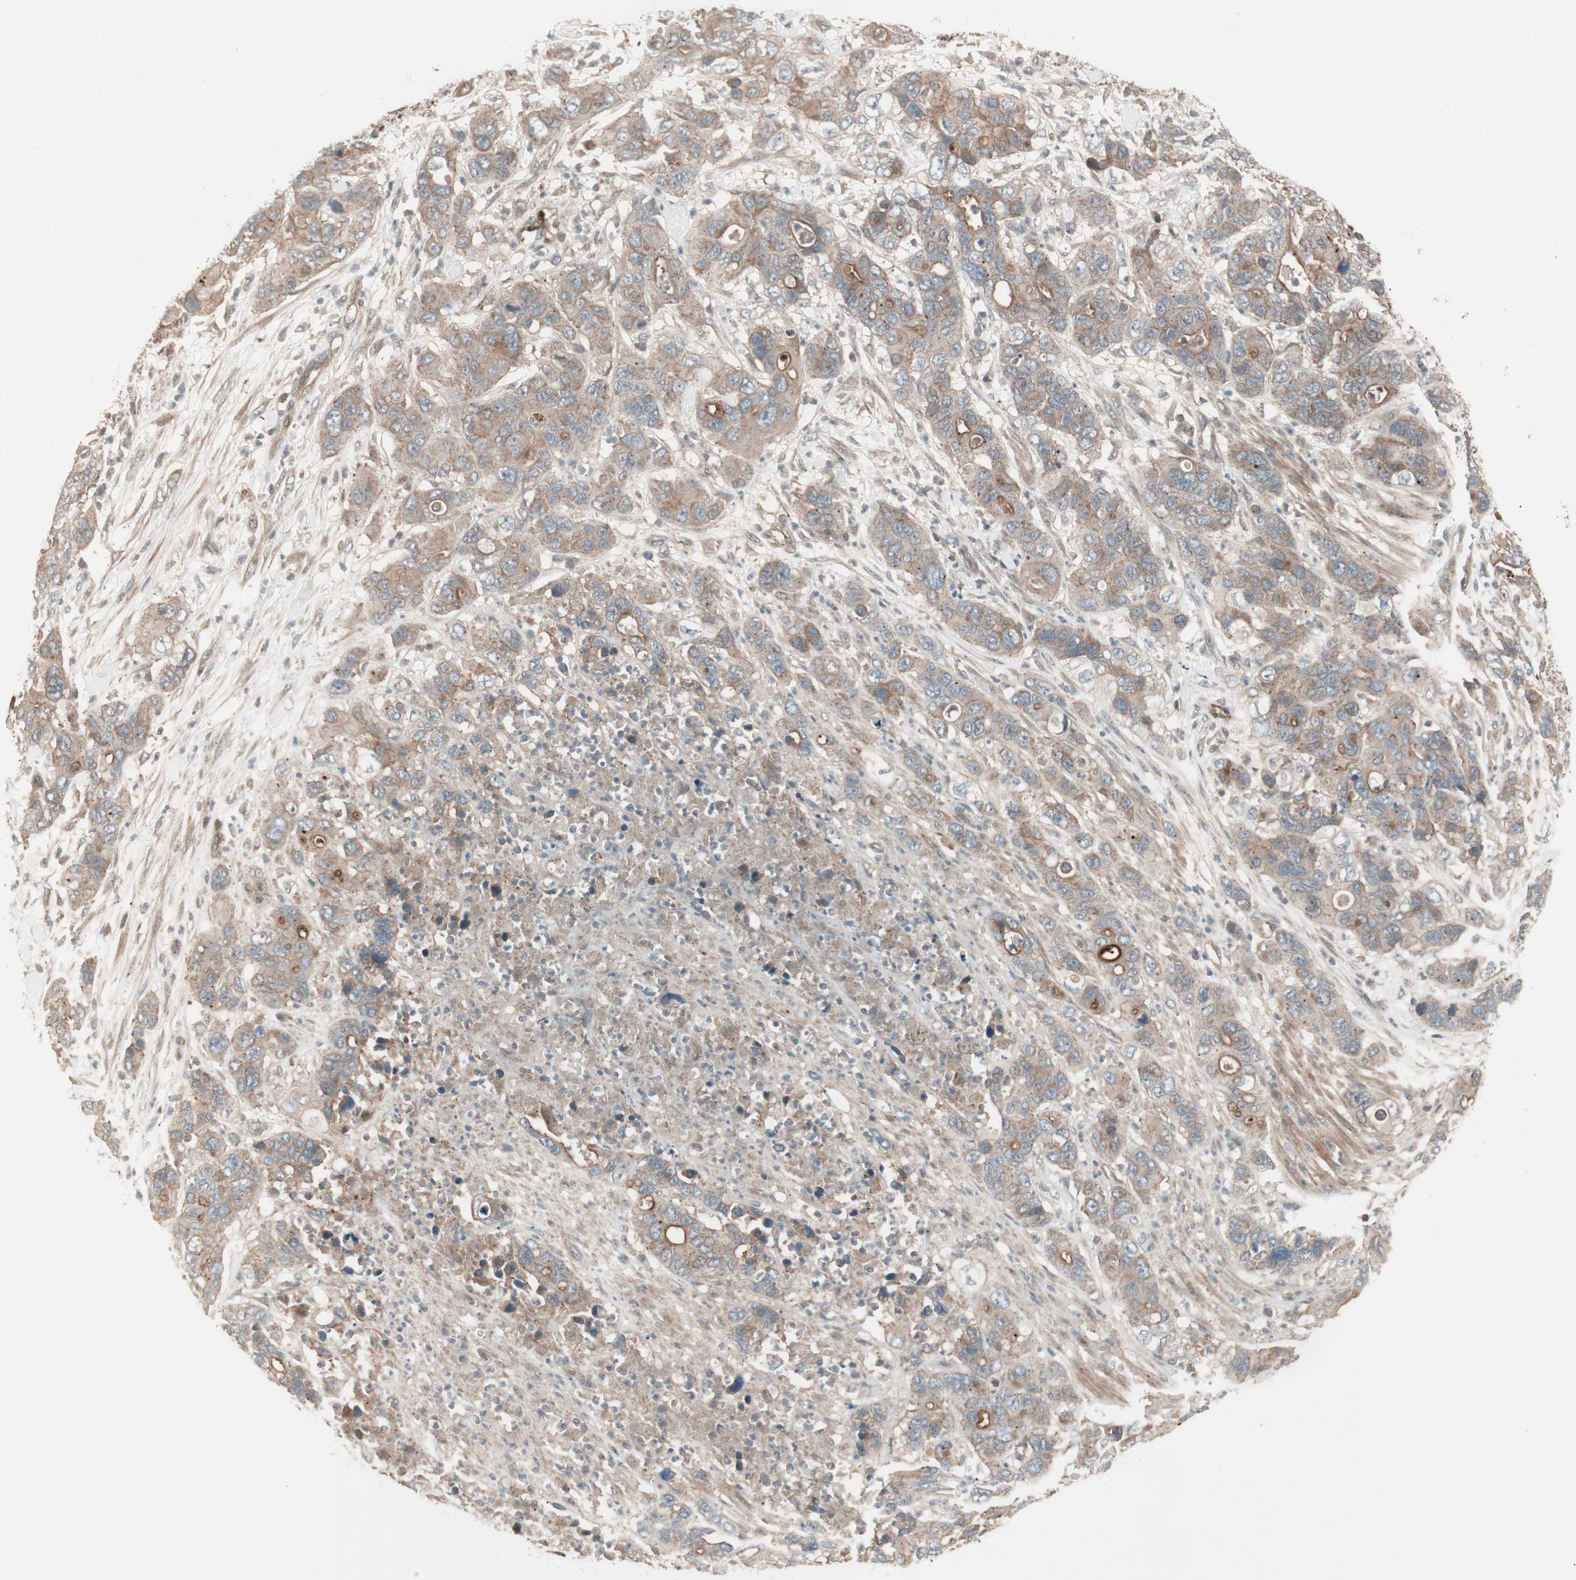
{"staining": {"intensity": "moderate", "quantity": ">75%", "location": "cytoplasmic/membranous"}, "tissue": "pancreatic cancer", "cell_type": "Tumor cells", "image_type": "cancer", "snomed": [{"axis": "morphology", "description": "Adenocarcinoma, NOS"}, {"axis": "topography", "description": "Pancreas"}], "caption": "DAB (3,3'-diaminobenzidine) immunohistochemical staining of pancreatic adenocarcinoma reveals moderate cytoplasmic/membranous protein staining in about >75% of tumor cells.", "gene": "TFPI", "patient": {"sex": "female", "age": 71}}